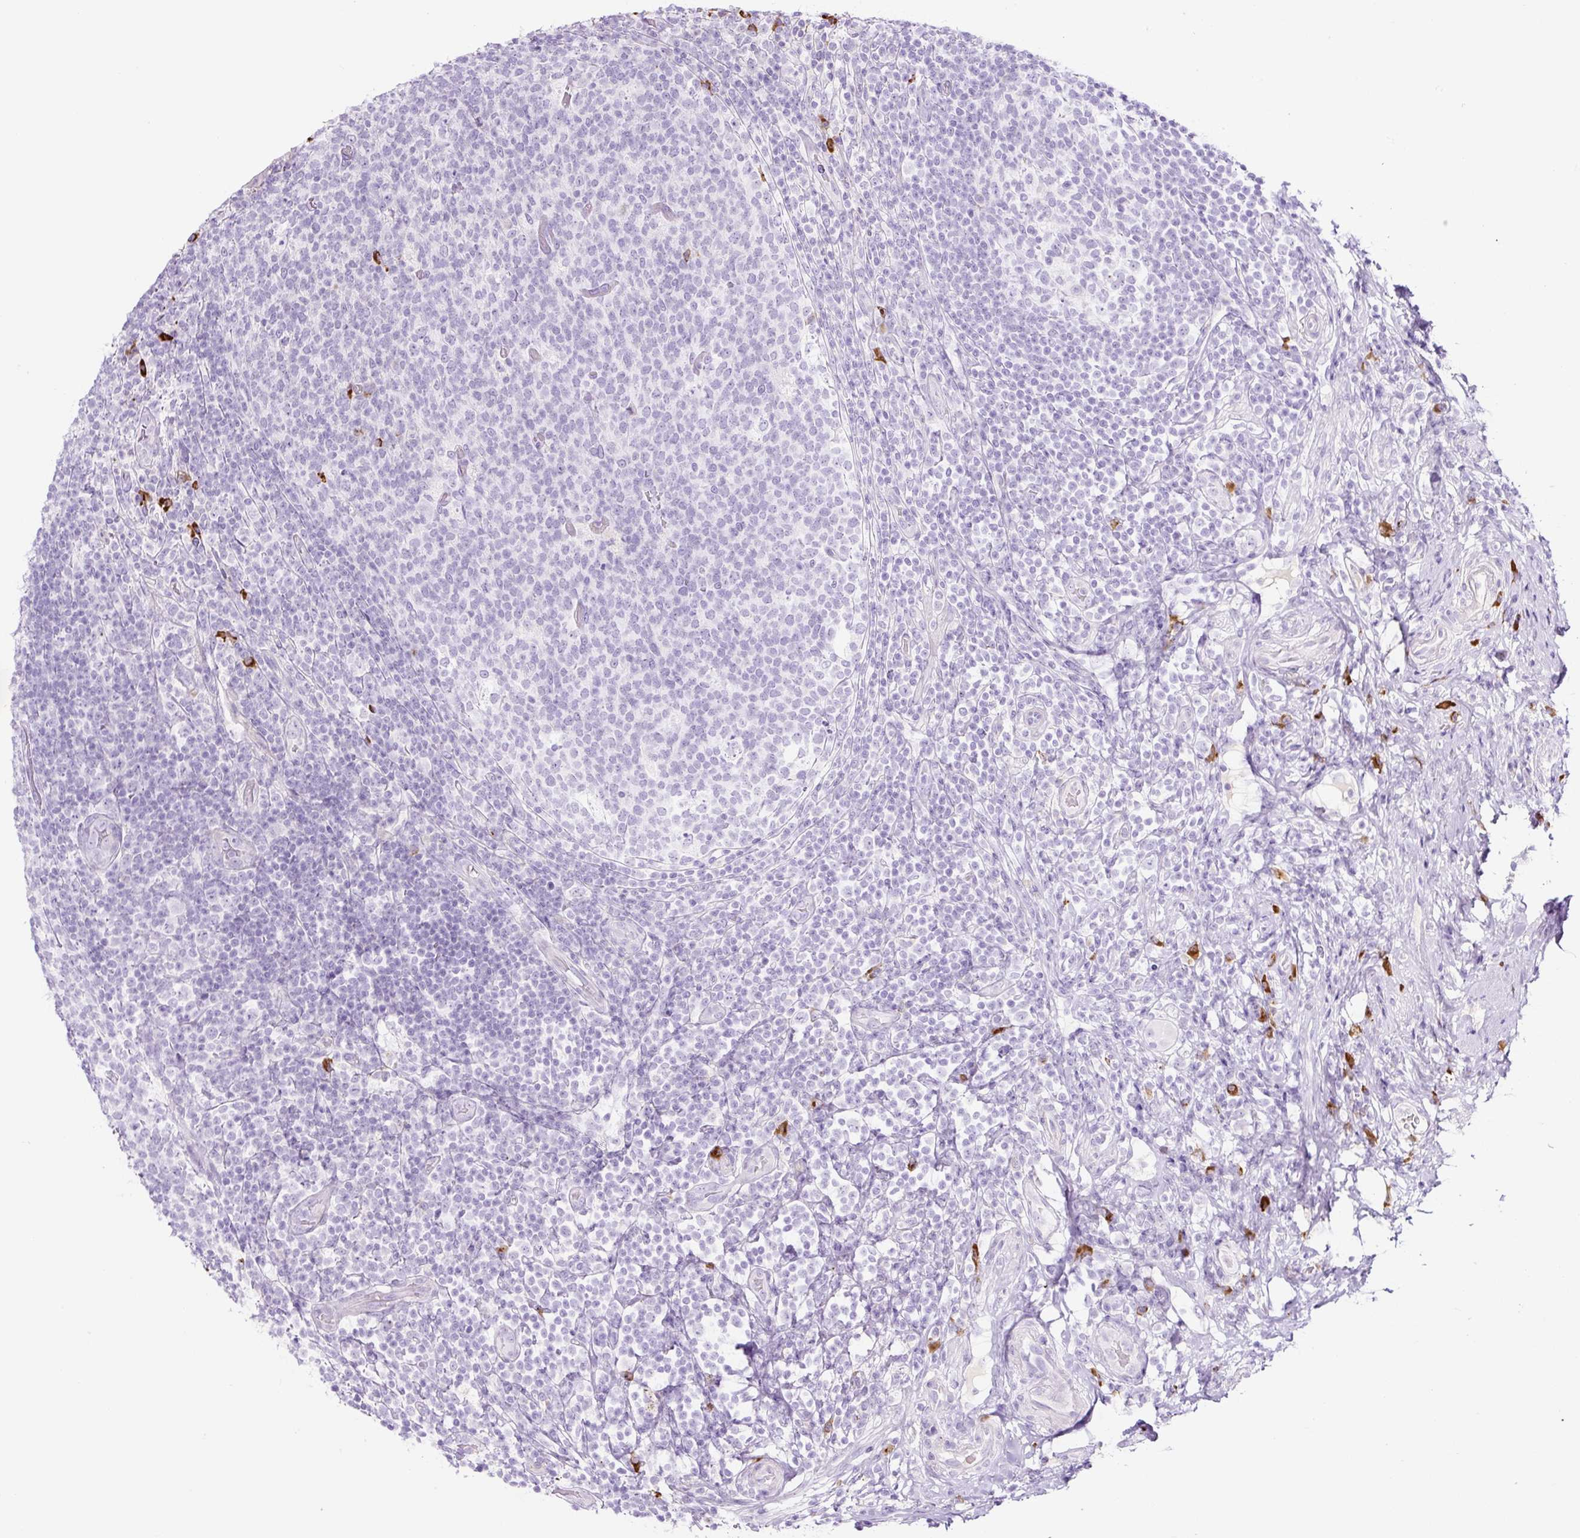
{"staining": {"intensity": "negative", "quantity": "none", "location": "none"}, "tissue": "appendix", "cell_type": "Glandular cells", "image_type": "normal", "snomed": [{"axis": "morphology", "description": "Normal tissue, NOS"}, {"axis": "topography", "description": "Appendix"}], "caption": "Glandular cells are negative for protein expression in normal human appendix. (Brightfield microscopy of DAB IHC at high magnification).", "gene": "RNF212B", "patient": {"sex": "female", "age": 43}}